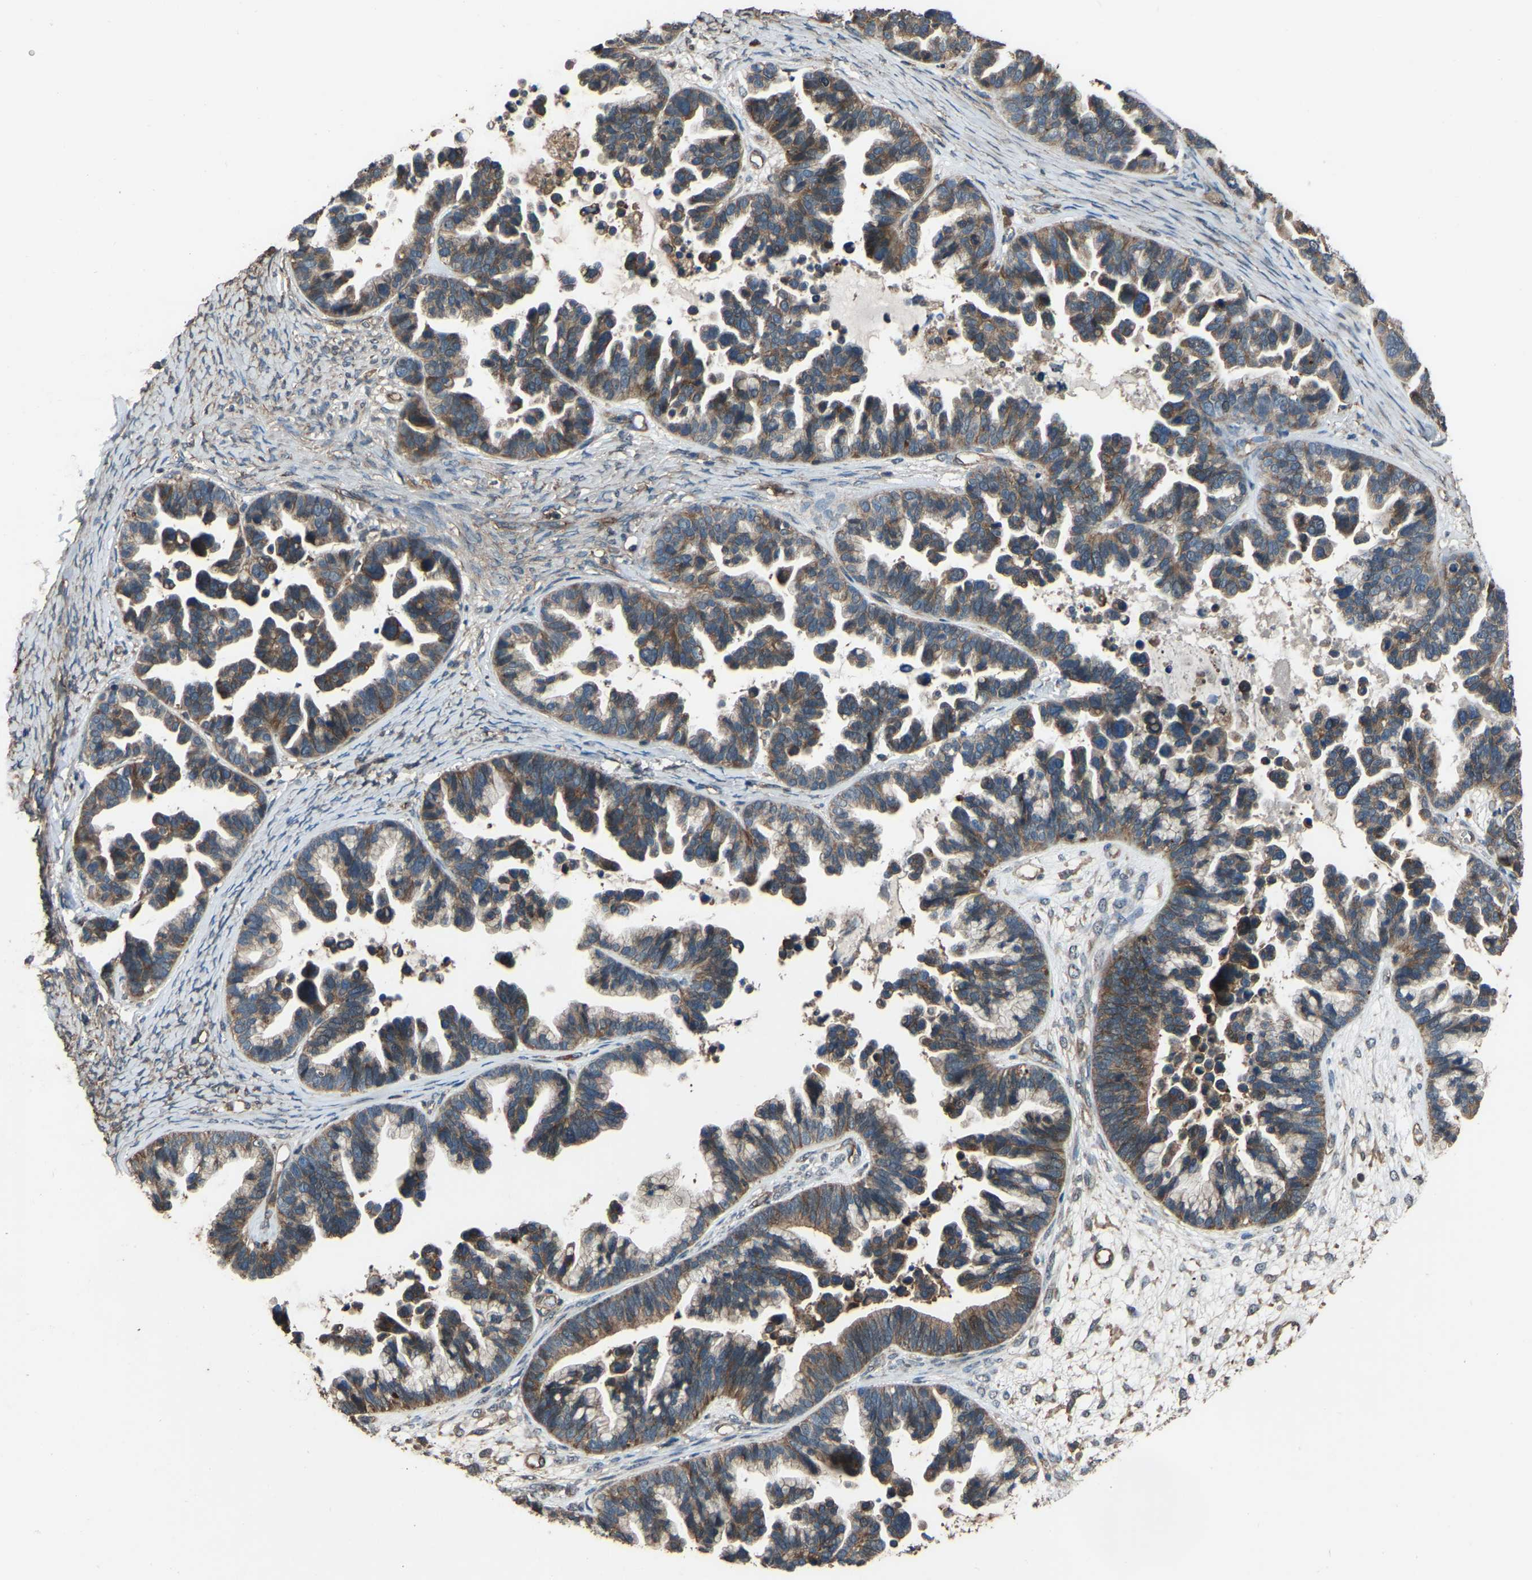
{"staining": {"intensity": "moderate", "quantity": ">75%", "location": "cytoplasmic/membranous"}, "tissue": "ovarian cancer", "cell_type": "Tumor cells", "image_type": "cancer", "snomed": [{"axis": "morphology", "description": "Cystadenocarcinoma, serous, NOS"}, {"axis": "topography", "description": "Ovary"}], "caption": "Protein expression by IHC shows moderate cytoplasmic/membranous expression in about >75% of tumor cells in ovarian cancer. Immunohistochemistry (ihc) stains the protein in brown and the nuclei are stained blue.", "gene": "SLC4A2", "patient": {"sex": "female", "age": 56}}